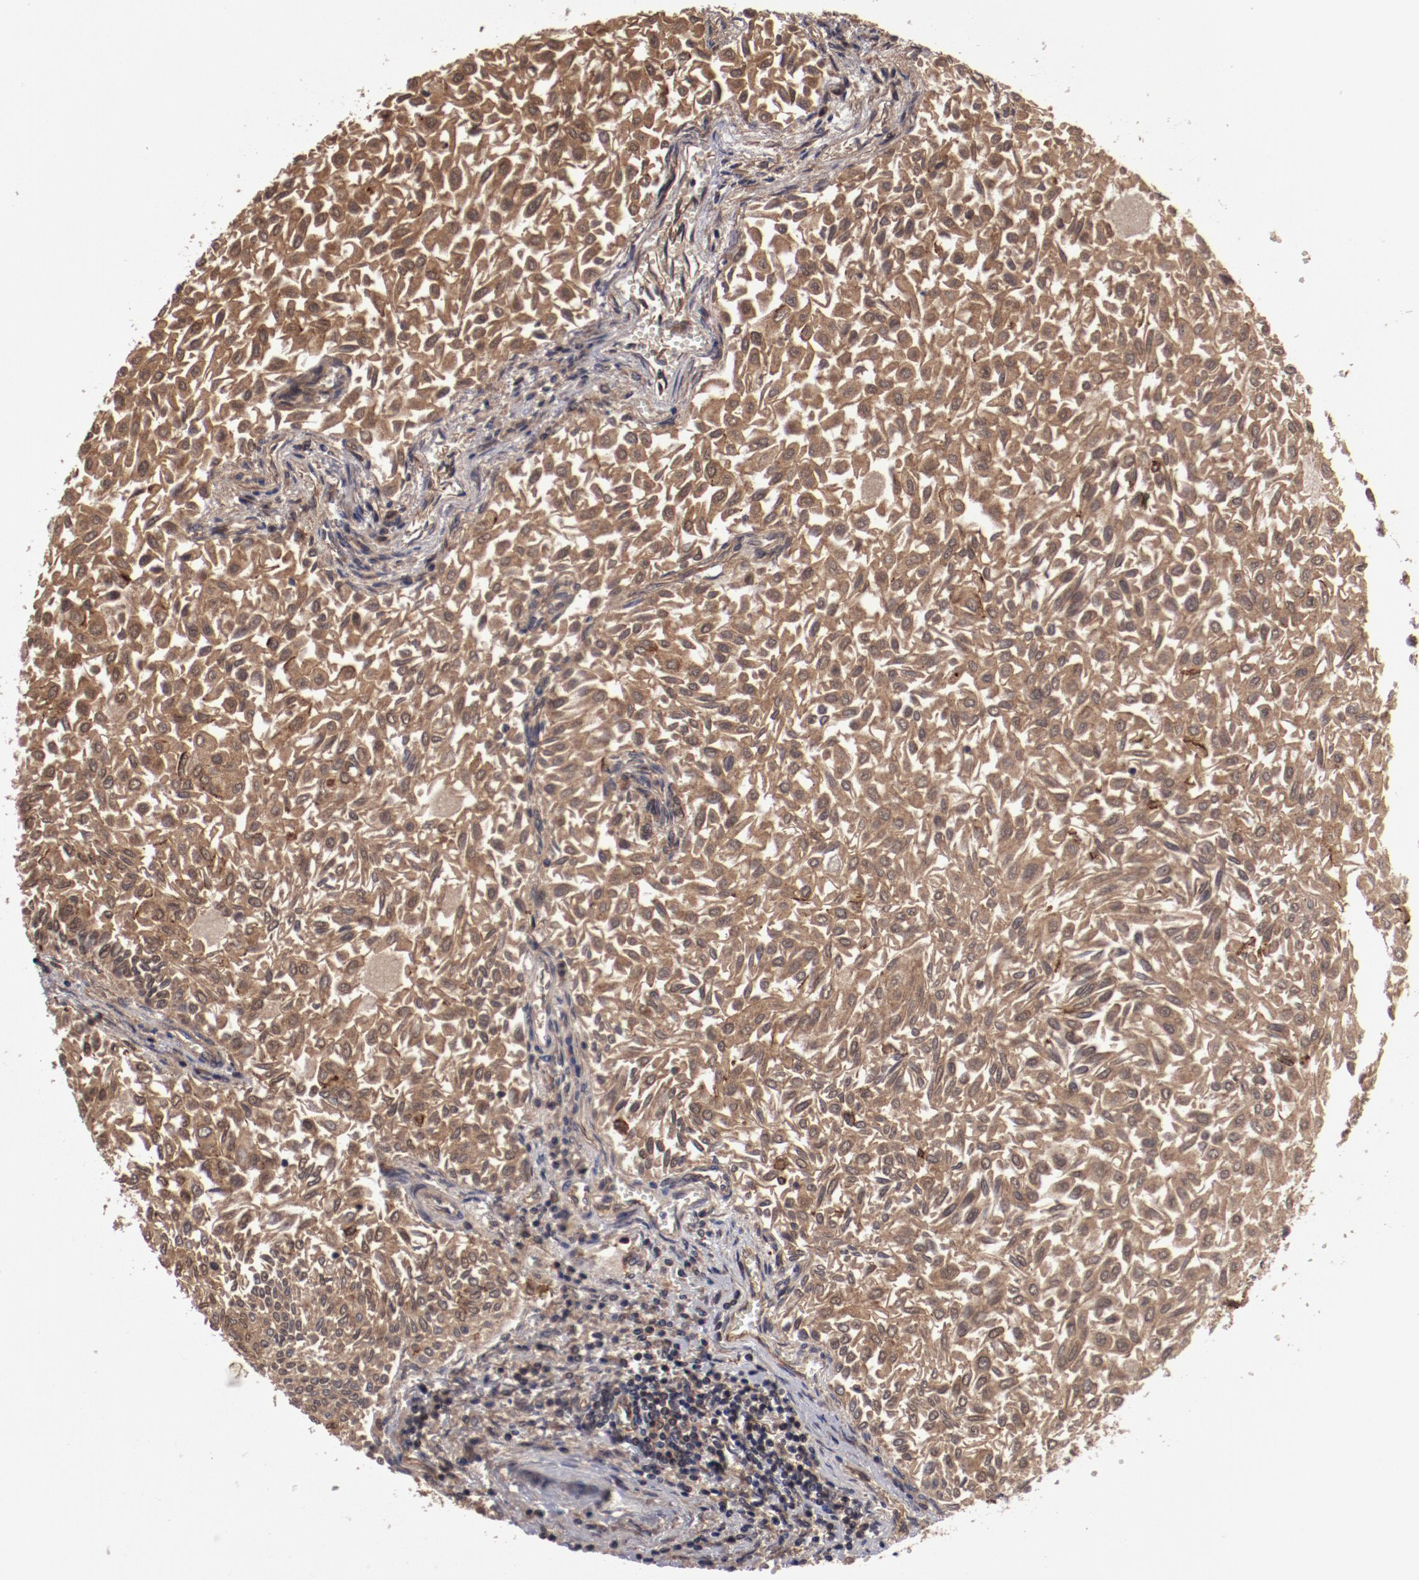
{"staining": {"intensity": "moderate", "quantity": ">75%", "location": "cytoplasmic/membranous"}, "tissue": "urothelial cancer", "cell_type": "Tumor cells", "image_type": "cancer", "snomed": [{"axis": "morphology", "description": "Urothelial carcinoma, Low grade"}, {"axis": "topography", "description": "Urinary bladder"}], "caption": "Urothelial carcinoma (low-grade) tissue exhibits moderate cytoplasmic/membranous expression in approximately >75% of tumor cells (DAB = brown stain, brightfield microscopy at high magnification).", "gene": "RPS6KA6", "patient": {"sex": "male", "age": 64}}